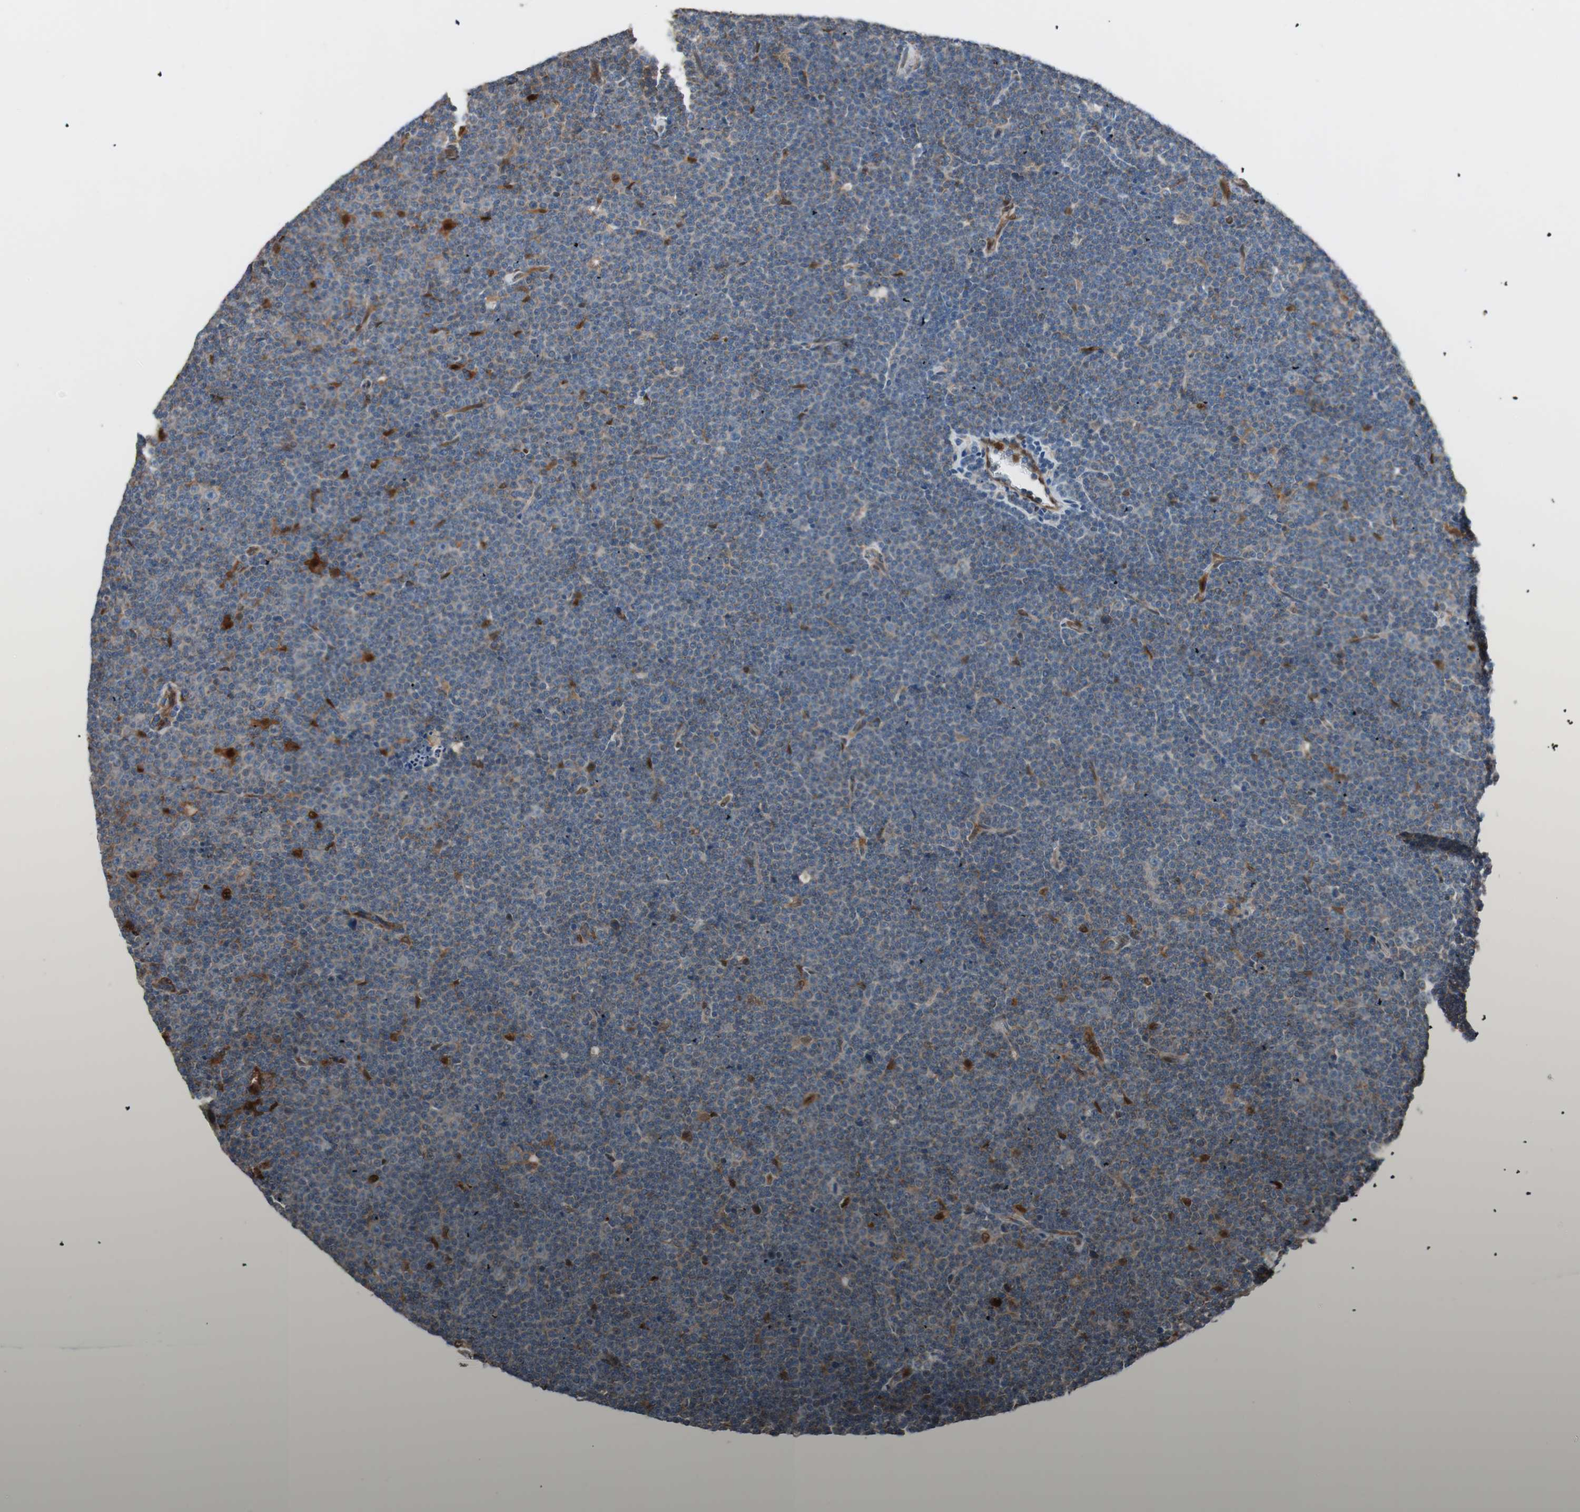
{"staining": {"intensity": "moderate", "quantity": "<25%", "location": "cytoplasmic/membranous"}, "tissue": "lymphoma", "cell_type": "Tumor cells", "image_type": "cancer", "snomed": [{"axis": "morphology", "description": "Malignant lymphoma, non-Hodgkin's type, Low grade"}, {"axis": "topography", "description": "Lymph node"}], "caption": "Protein expression analysis of lymphoma shows moderate cytoplasmic/membranous staining in about <25% of tumor cells.", "gene": "FAAH", "patient": {"sex": "female", "age": 67}}